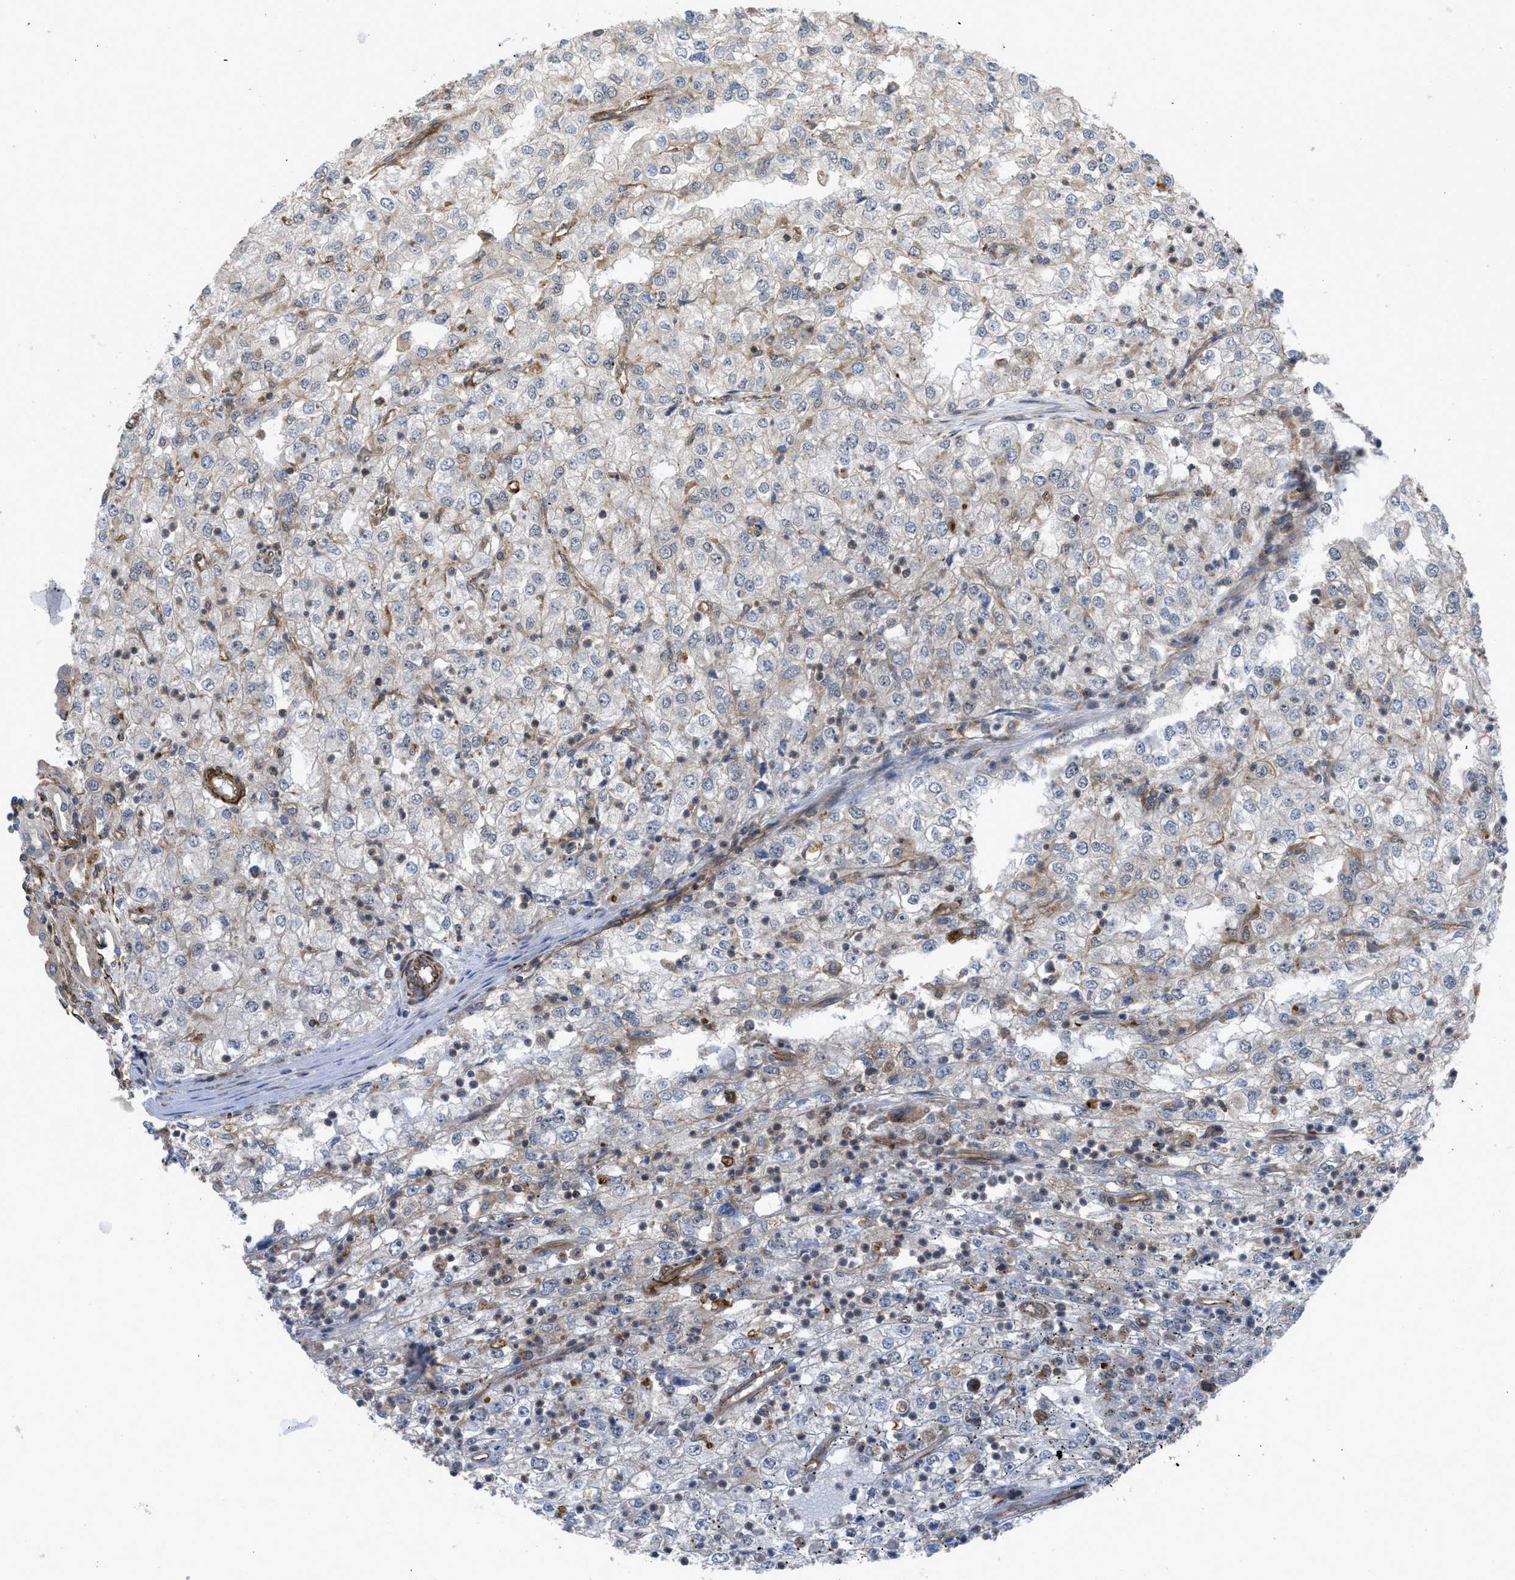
{"staining": {"intensity": "weak", "quantity": "25%-75%", "location": "cytoplasmic/membranous"}, "tissue": "renal cancer", "cell_type": "Tumor cells", "image_type": "cancer", "snomed": [{"axis": "morphology", "description": "Adenocarcinoma, NOS"}, {"axis": "topography", "description": "Kidney"}], "caption": "Human adenocarcinoma (renal) stained for a protein (brown) exhibits weak cytoplasmic/membranous positive positivity in about 25%-75% of tumor cells.", "gene": "PTPRE", "patient": {"sex": "female", "age": 54}}